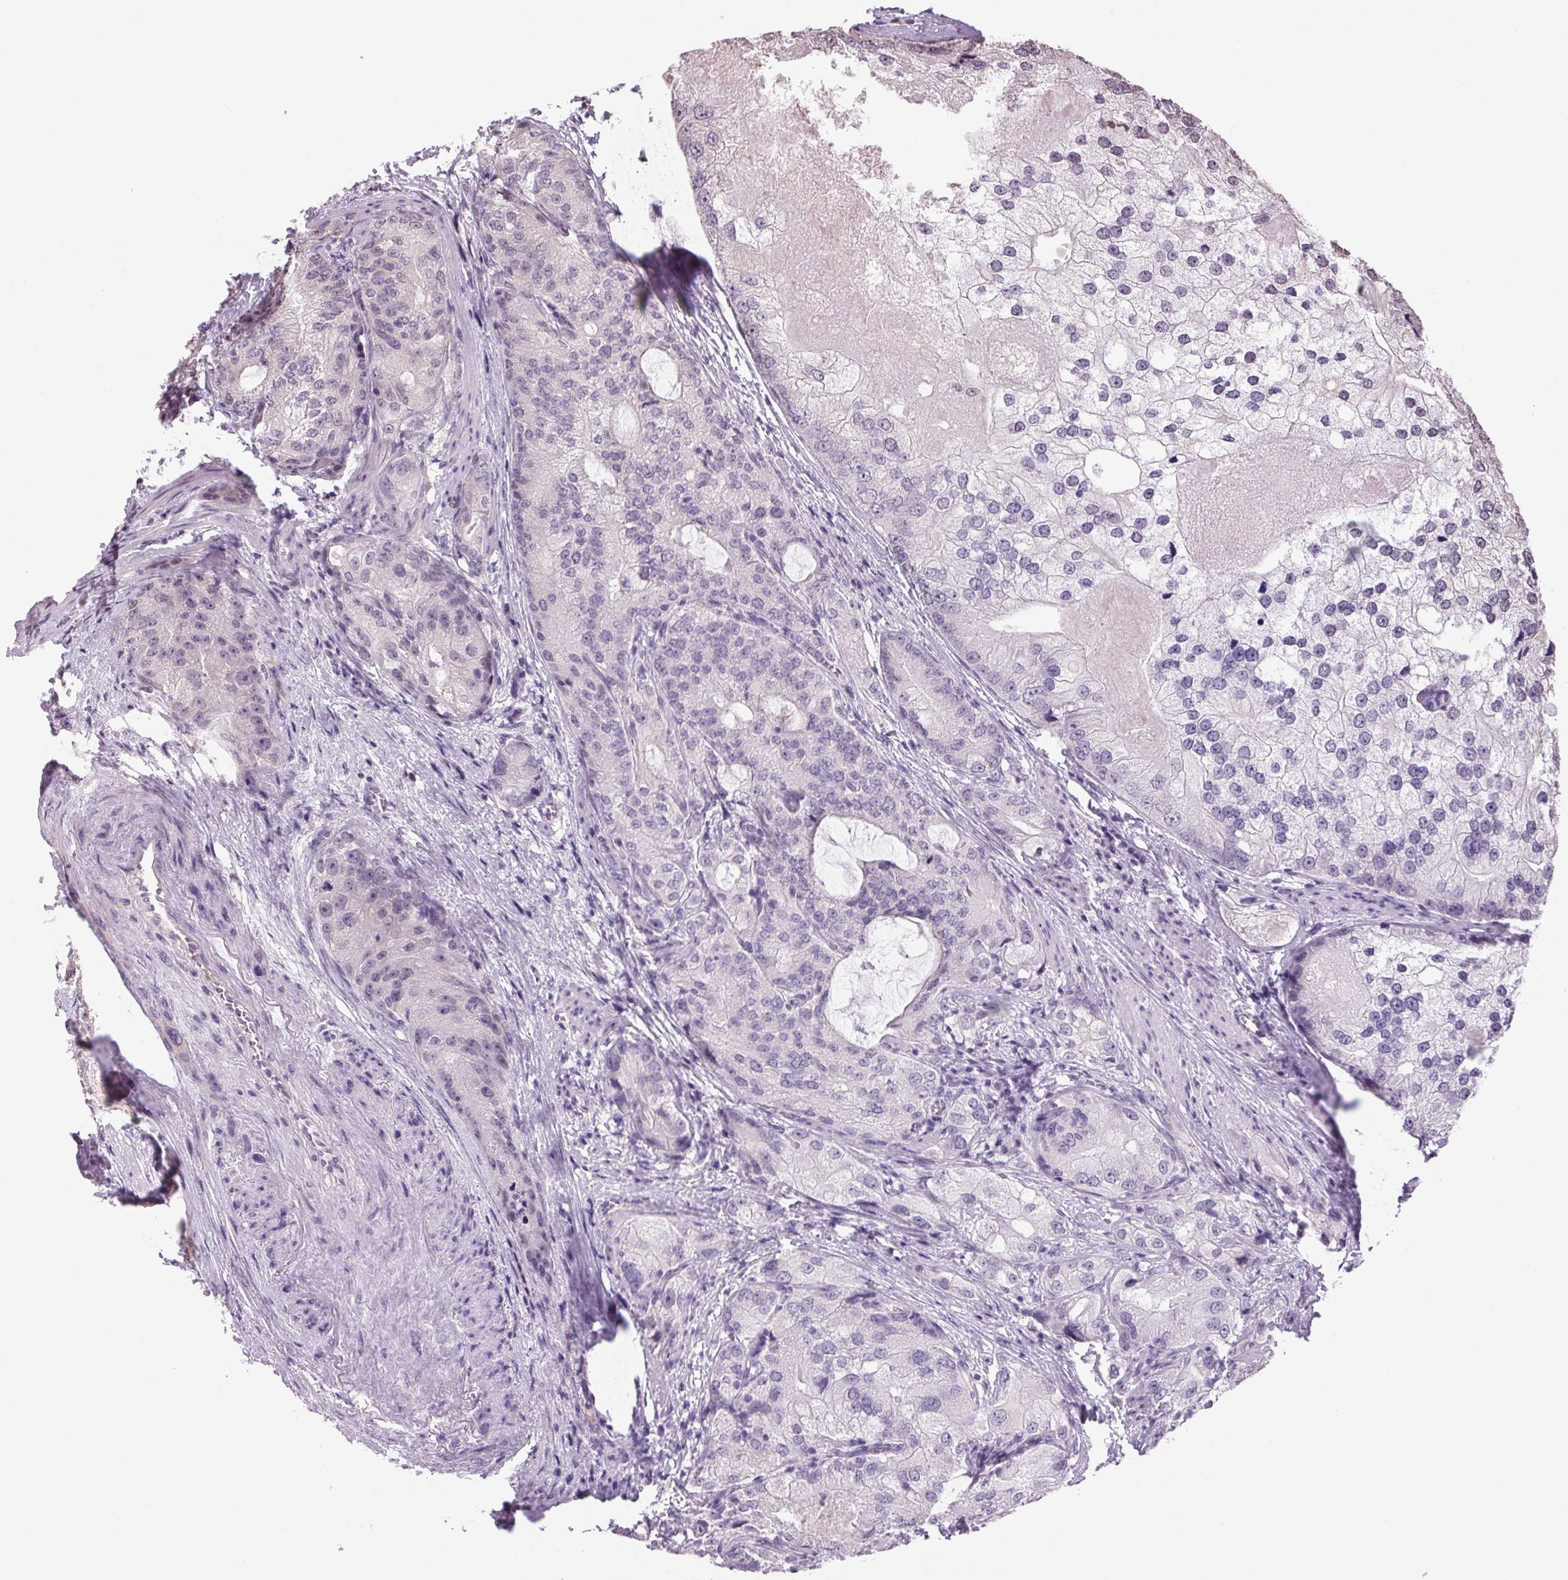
{"staining": {"intensity": "negative", "quantity": "none", "location": "none"}, "tissue": "prostate cancer", "cell_type": "Tumor cells", "image_type": "cancer", "snomed": [{"axis": "morphology", "description": "Adenocarcinoma, High grade"}, {"axis": "topography", "description": "Prostate"}], "caption": "A high-resolution image shows immunohistochemistry (IHC) staining of prostate high-grade adenocarcinoma, which shows no significant expression in tumor cells.", "gene": "VWA3B", "patient": {"sex": "male", "age": 70}}